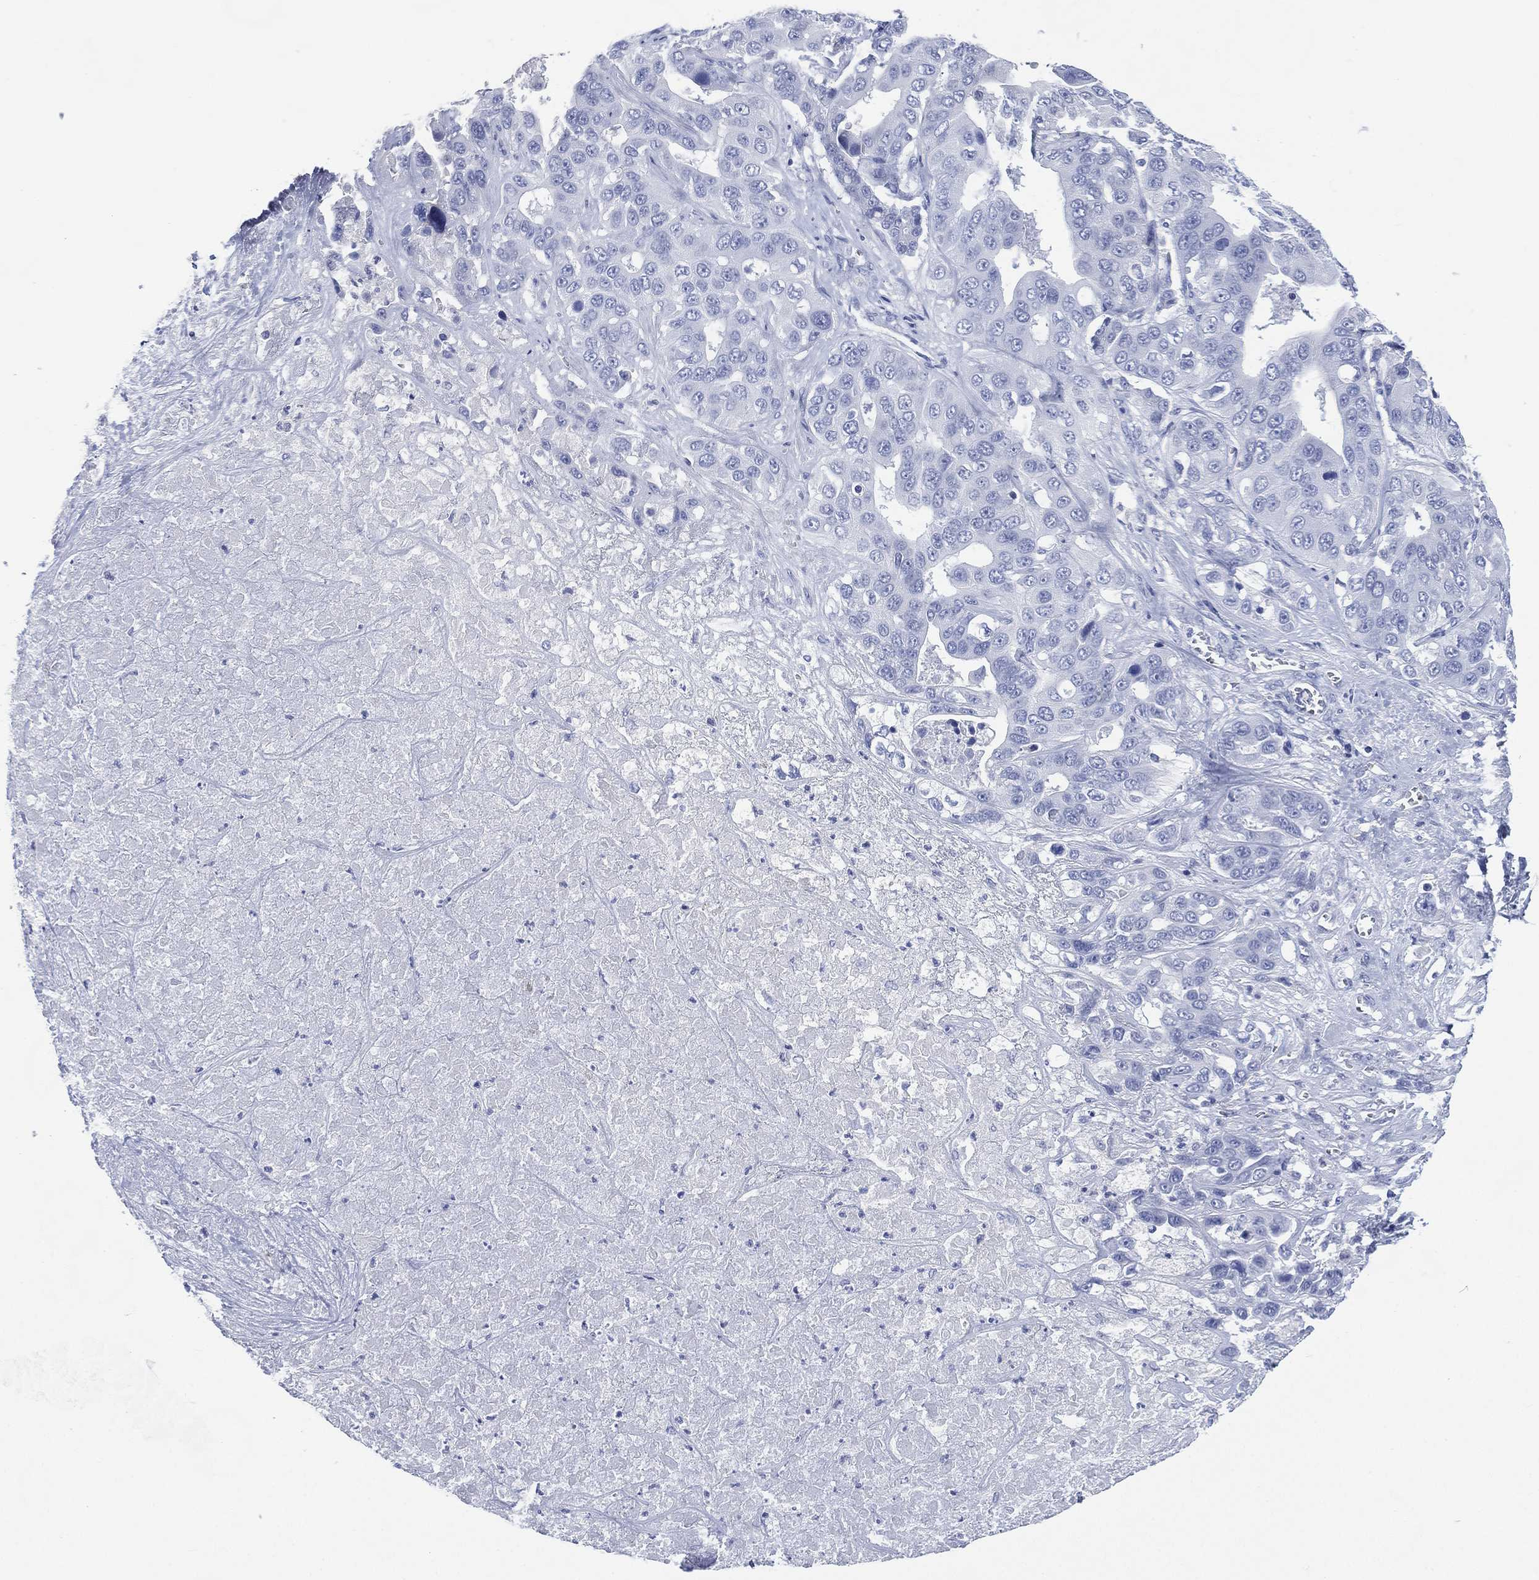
{"staining": {"intensity": "negative", "quantity": "none", "location": "none"}, "tissue": "liver cancer", "cell_type": "Tumor cells", "image_type": "cancer", "snomed": [{"axis": "morphology", "description": "Cholangiocarcinoma"}, {"axis": "topography", "description": "Liver"}], "caption": "Histopathology image shows no significant protein positivity in tumor cells of liver cancer.", "gene": "TMEM247", "patient": {"sex": "female", "age": 52}}